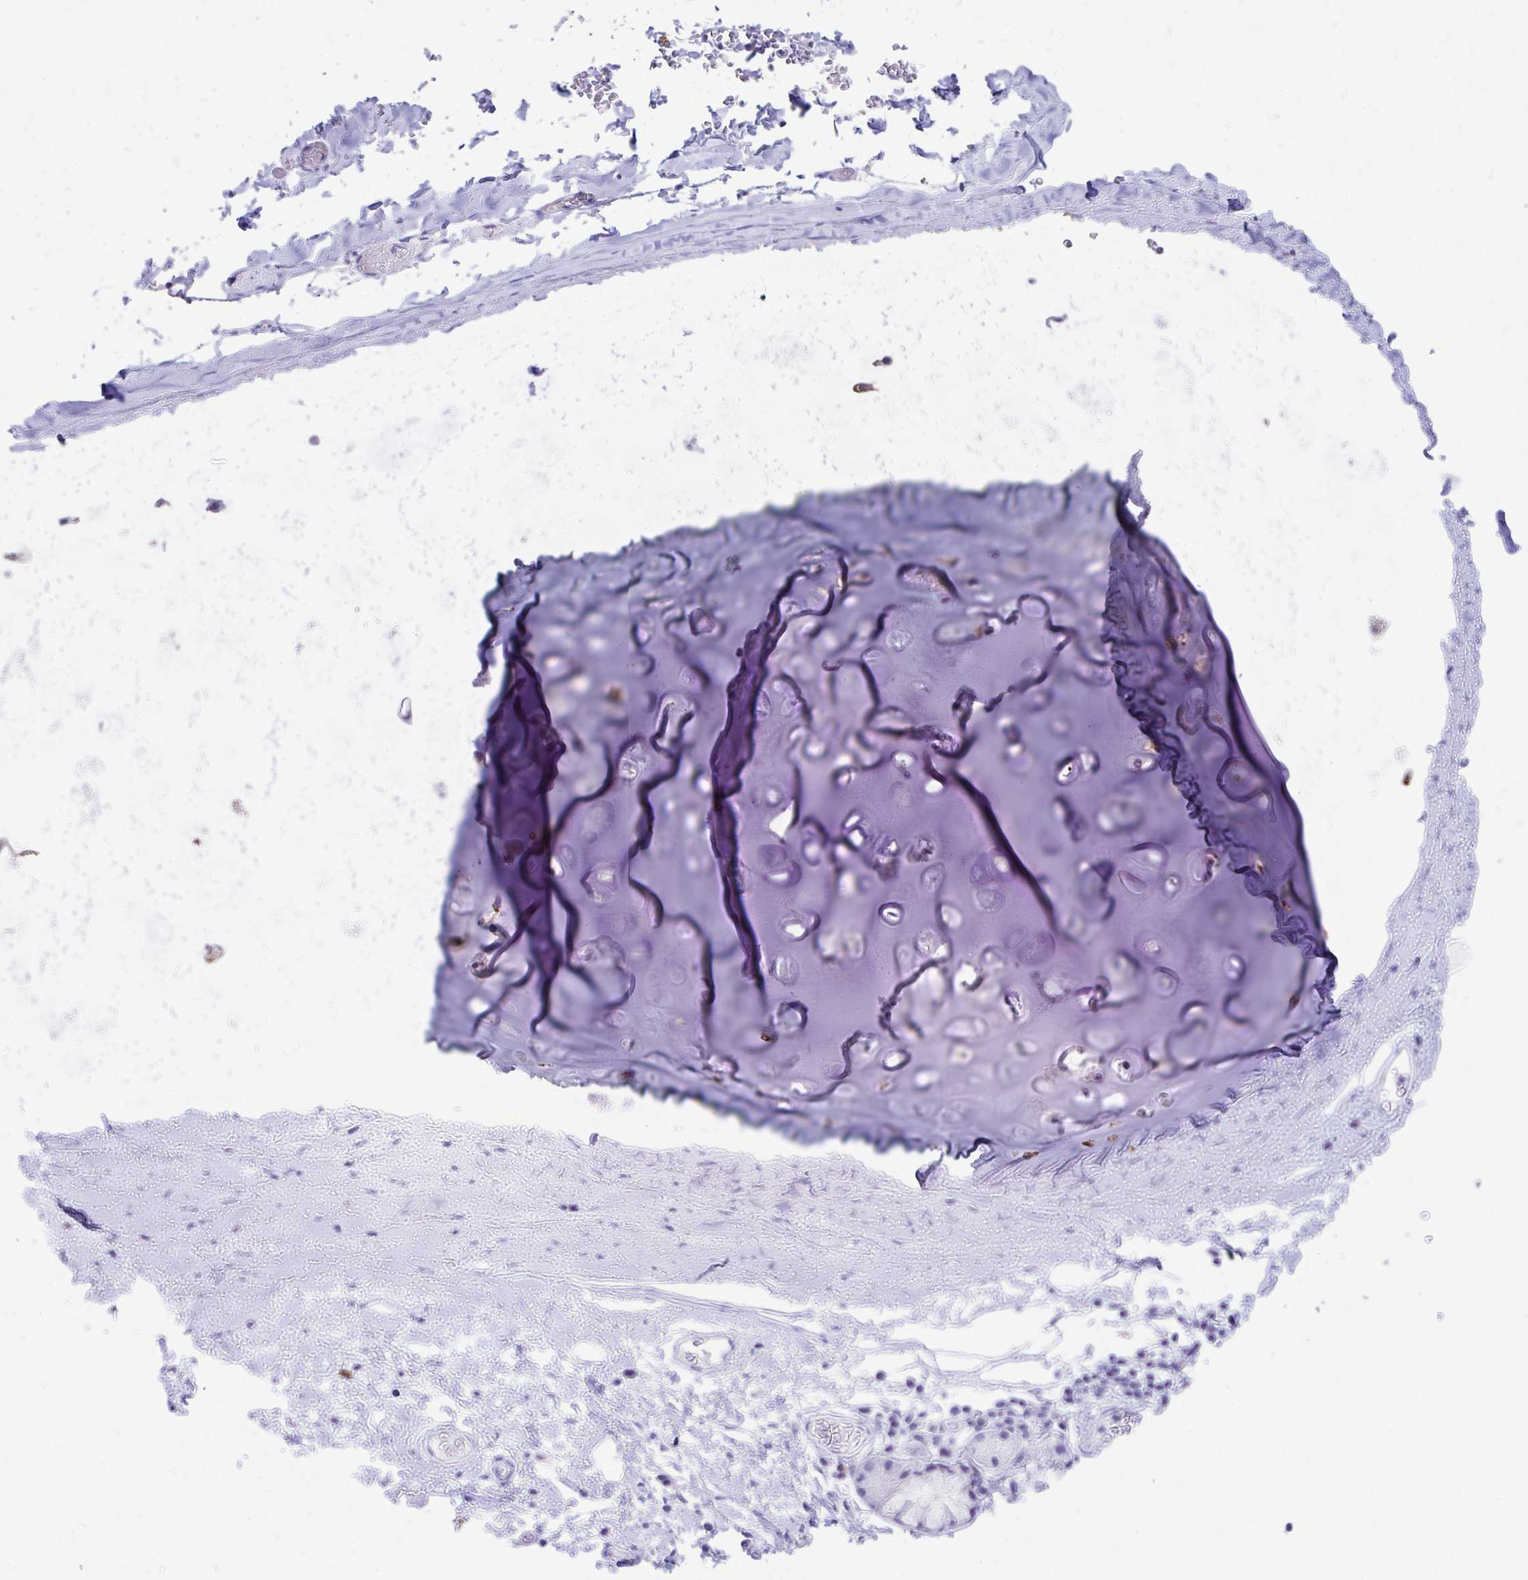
{"staining": {"intensity": "negative", "quantity": "none", "location": "none"}, "tissue": "soft tissue", "cell_type": "Chondrocytes", "image_type": "normal", "snomed": [{"axis": "morphology", "description": "Normal tissue, NOS"}, {"axis": "morphology", "description": "Degeneration, NOS"}, {"axis": "topography", "description": "Cartilage tissue"}, {"axis": "topography", "description": "Lung"}], "caption": "High power microscopy photomicrograph of an immunohistochemistry (IHC) photomicrograph of unremarkable soft tissue, revealing no significant staining in chondrocytes.", "gene": "ZNF699", "patient": {"sex": "female", "age": 61}}